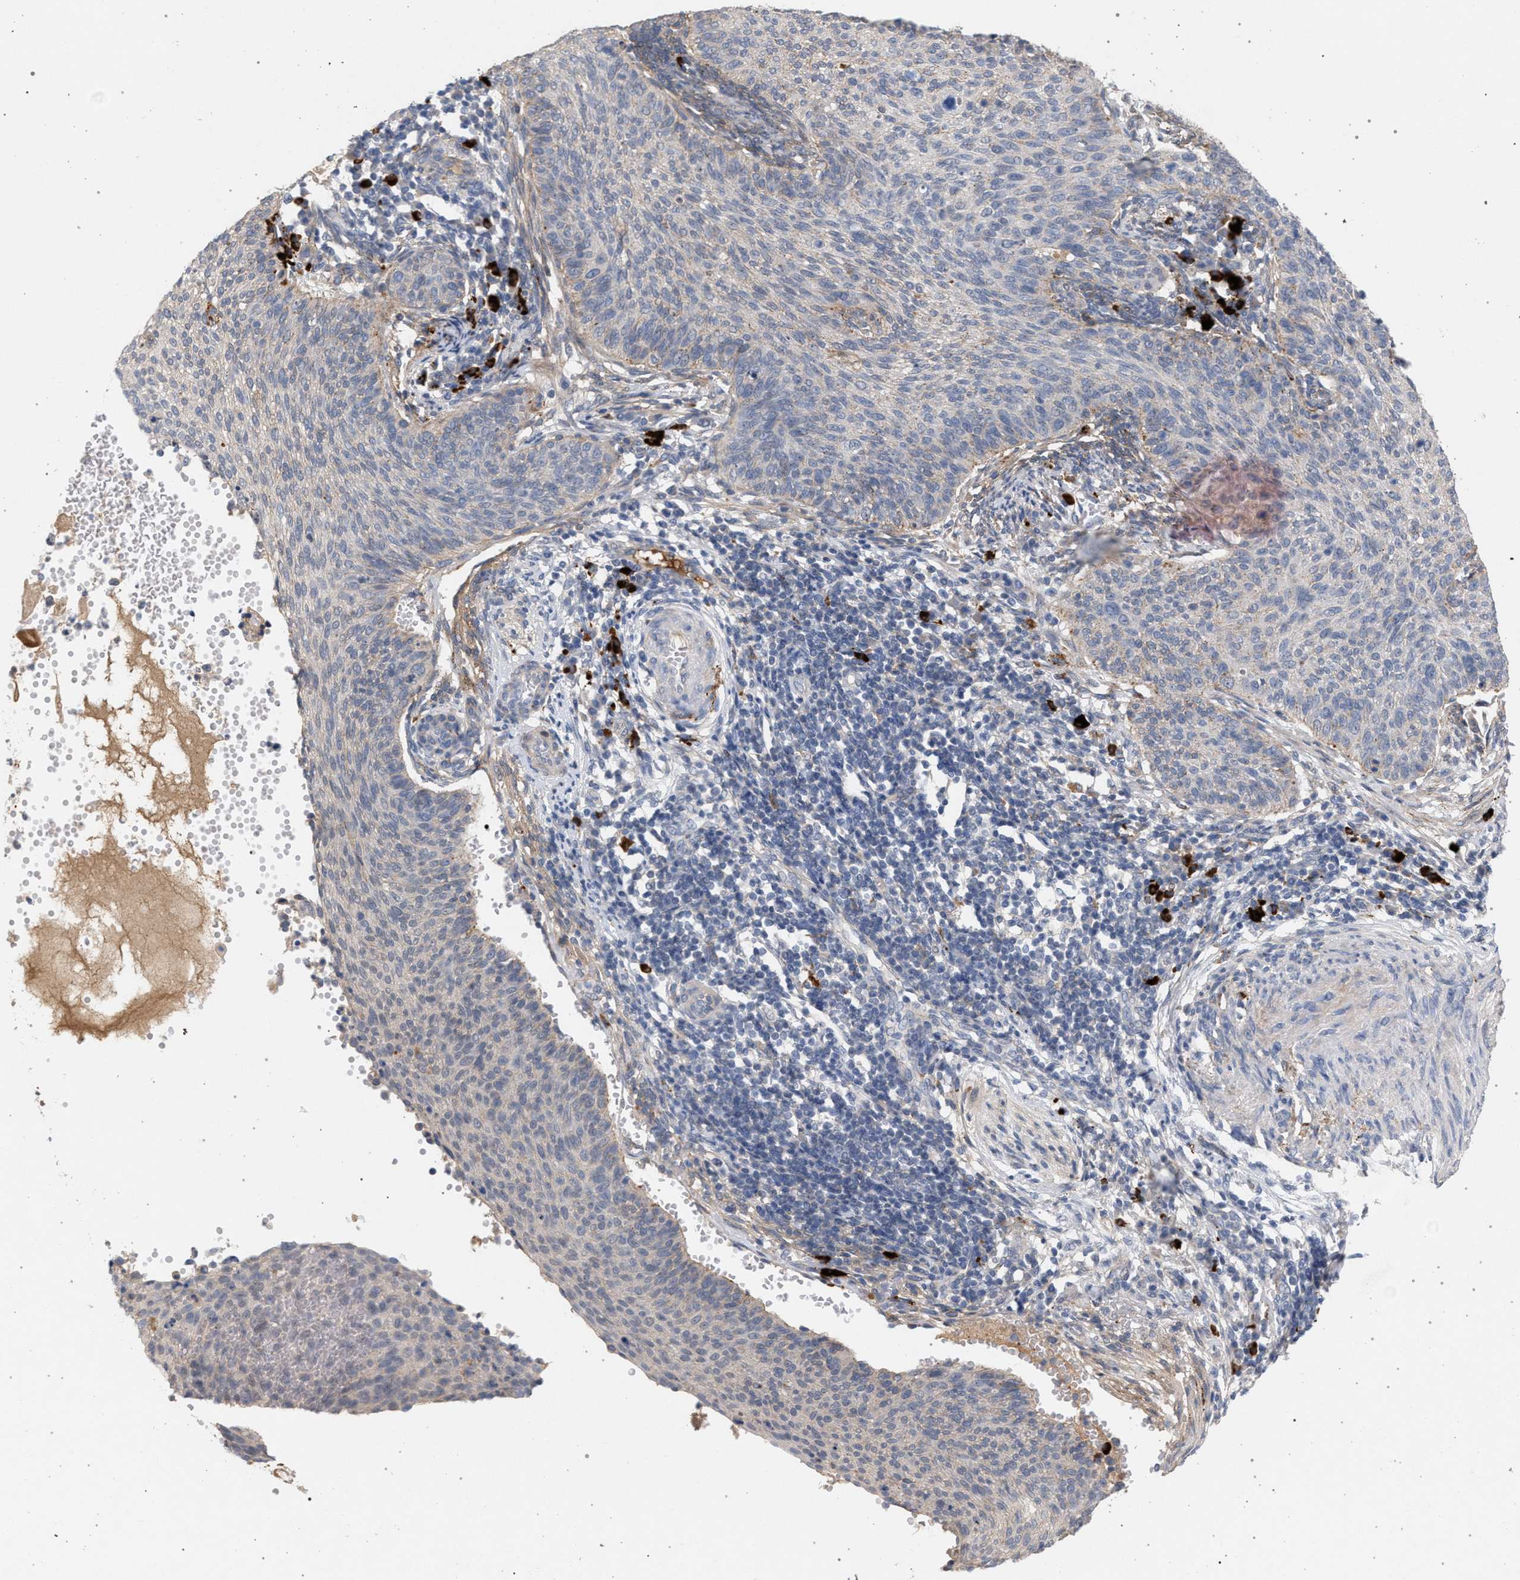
{"staining": {"intensity": "negative", "quantity": "none", "location": "none"}, "tissue": "cervical cancer", "cell_type": "Tumor cells", "image_type": "cancer", "snomed": [{"axis": "morphology", "description": "Squamous cell carcinoma, NOS"}, {"axis": "topography", "description": "Cervix"}], "caption": "This is an immunohistochemistry histopathology image of human cervical cancer (squamous cell carcinoma). There is no expression in tumor cells.", "gene": "MAMDC2", "patient": {"sex": "female", "age": 70}}